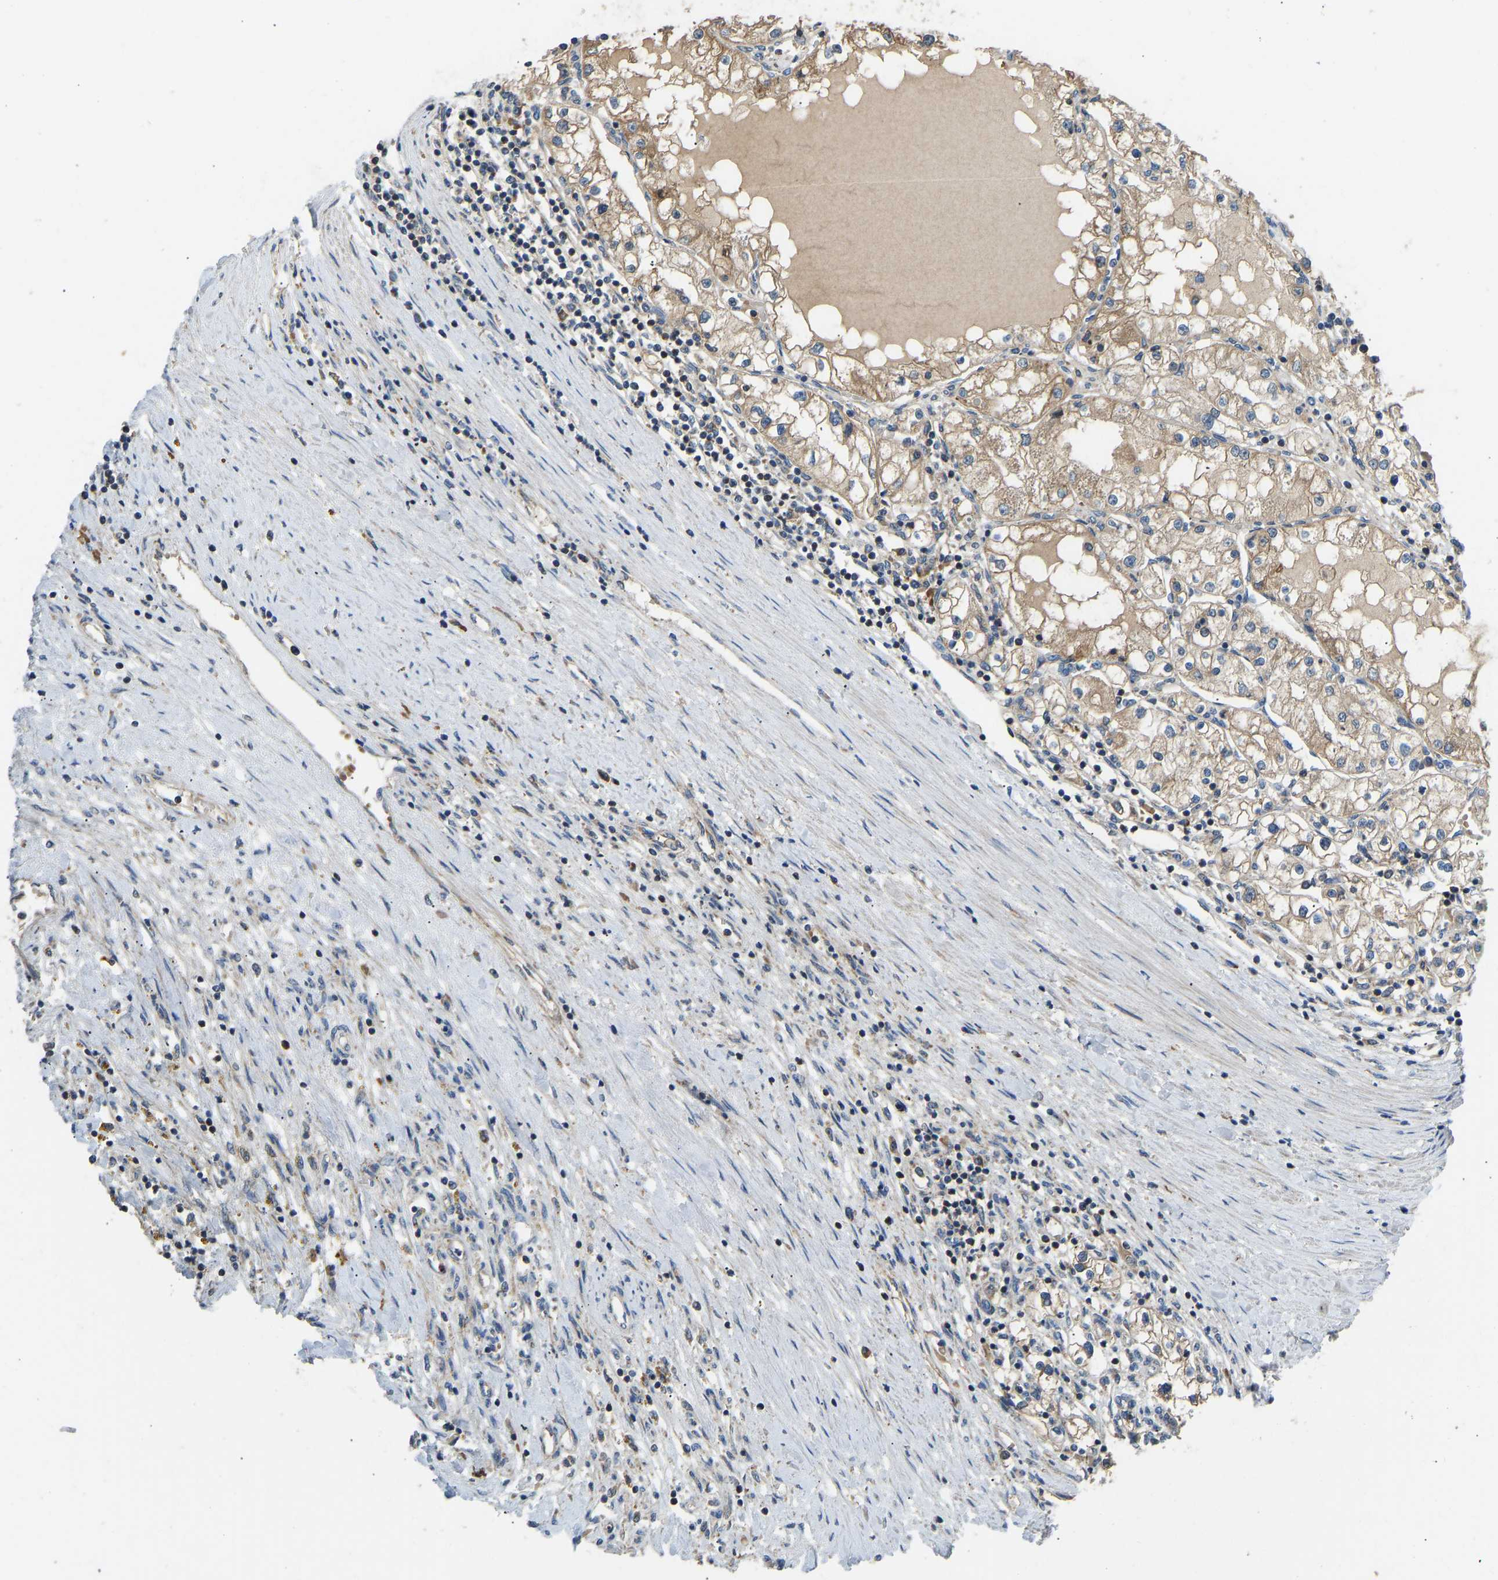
{"staining": {"intensity": "moderate", "quantity": ">75%", "location": "cytoplasmic/membranous"}, "tissue": "renal cancer", "cell_type": "Tumor cells", "image_type": "cancer", "snomed": [{"axis": "morphology", "description": "Adenocarcinoma, NOS"}, {"axis": "topography", "description": "Kidney"}], "caption": "A high-resolution histopathology image shows IHC staining of renal cancer (adenocarcinoma), which reveals moderate cytoplasmic/membranous staining in approximately >75% of tumor cells.", "gene": "RBP1", "patient": {"sex": "male", "age": 68}}